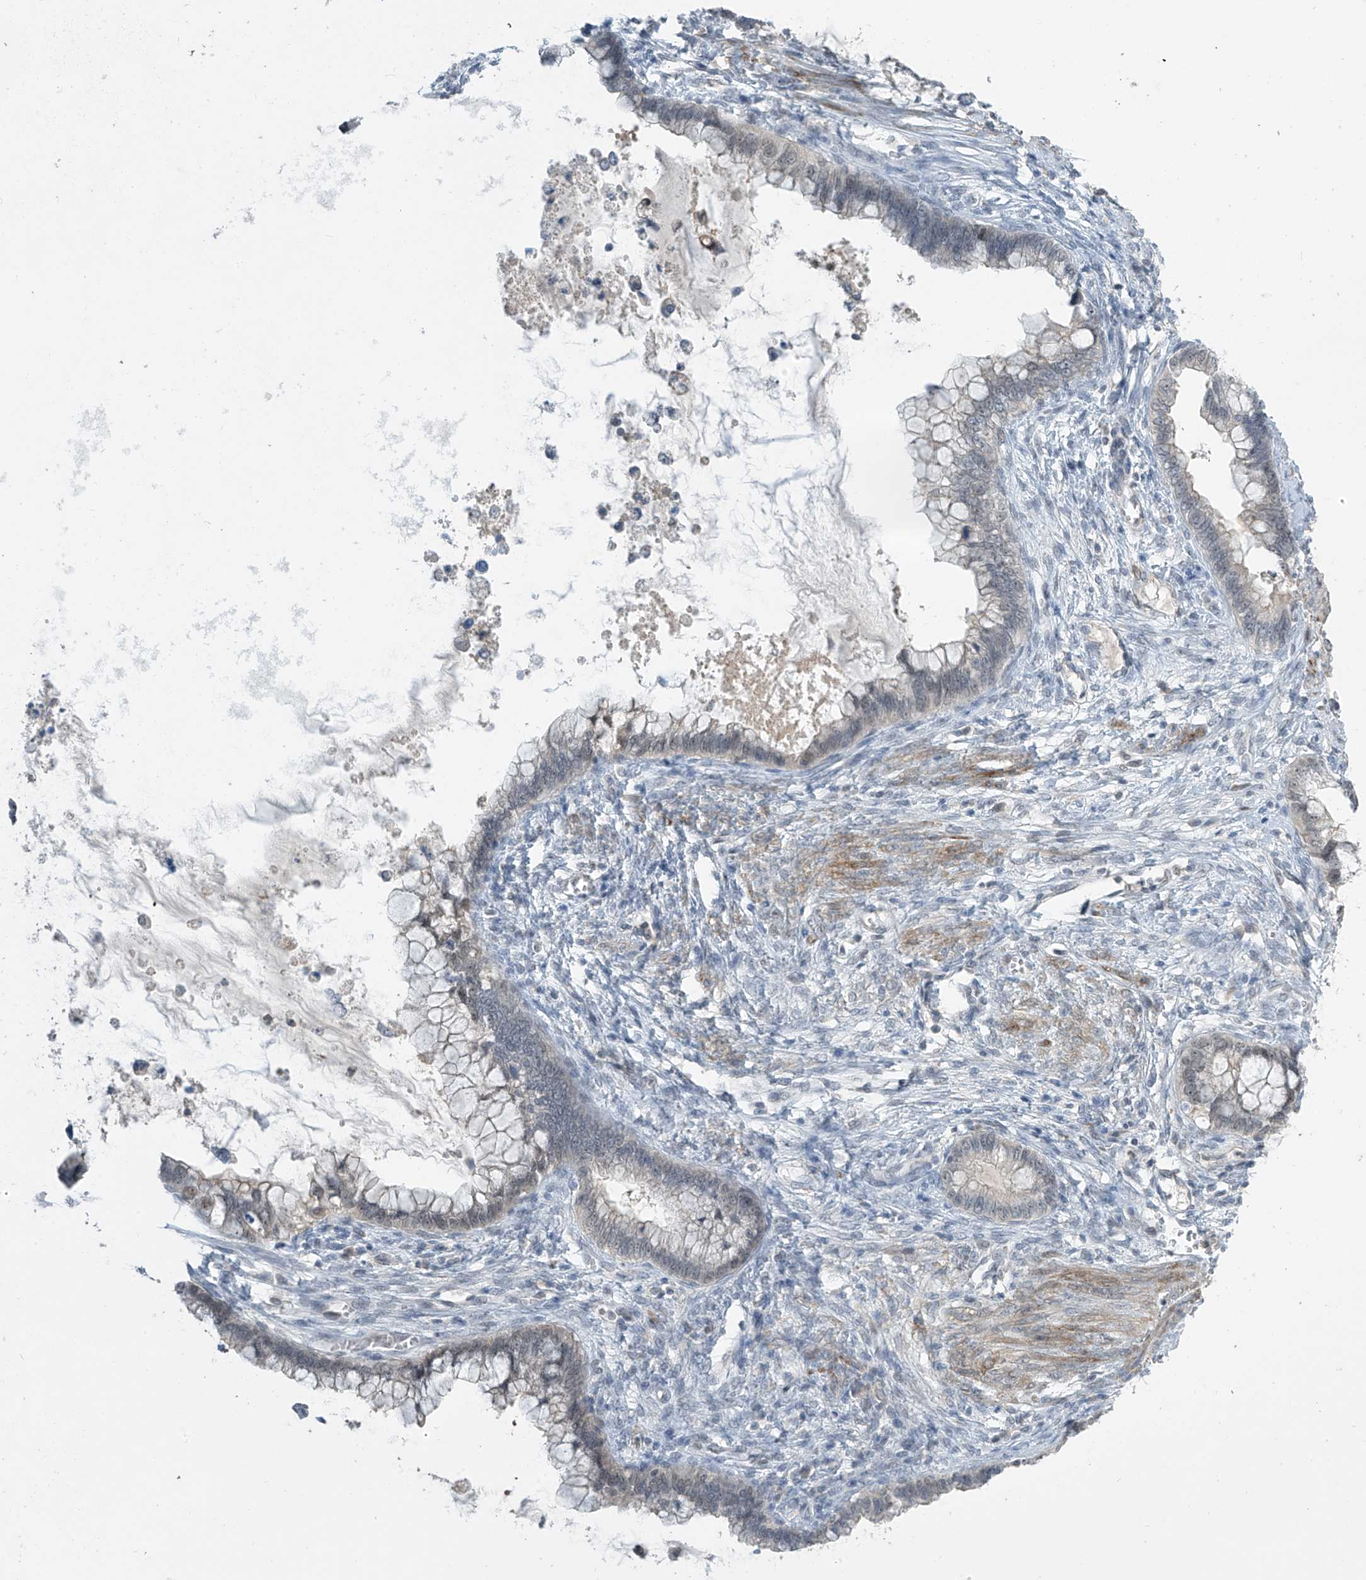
{"staining": {"intensity": "negative", "quantity": "none", "location": "none"}, "tissue": "cervical cancer", "cell_type": "Tumor cells", "image_type": "cancer", "snomed": [{"axis": "morphology", "description": "Adenocarcinoma, NOS"}, {"axis": "topography", "description": "Cervix"}], "caption": "Immunohistochemistry (IHC) of human cervical adenocarcinoma demonstrates no staining in tumor cells.", "gene": "METAP1D", "patient": {"sex": "female", "age": 44}}